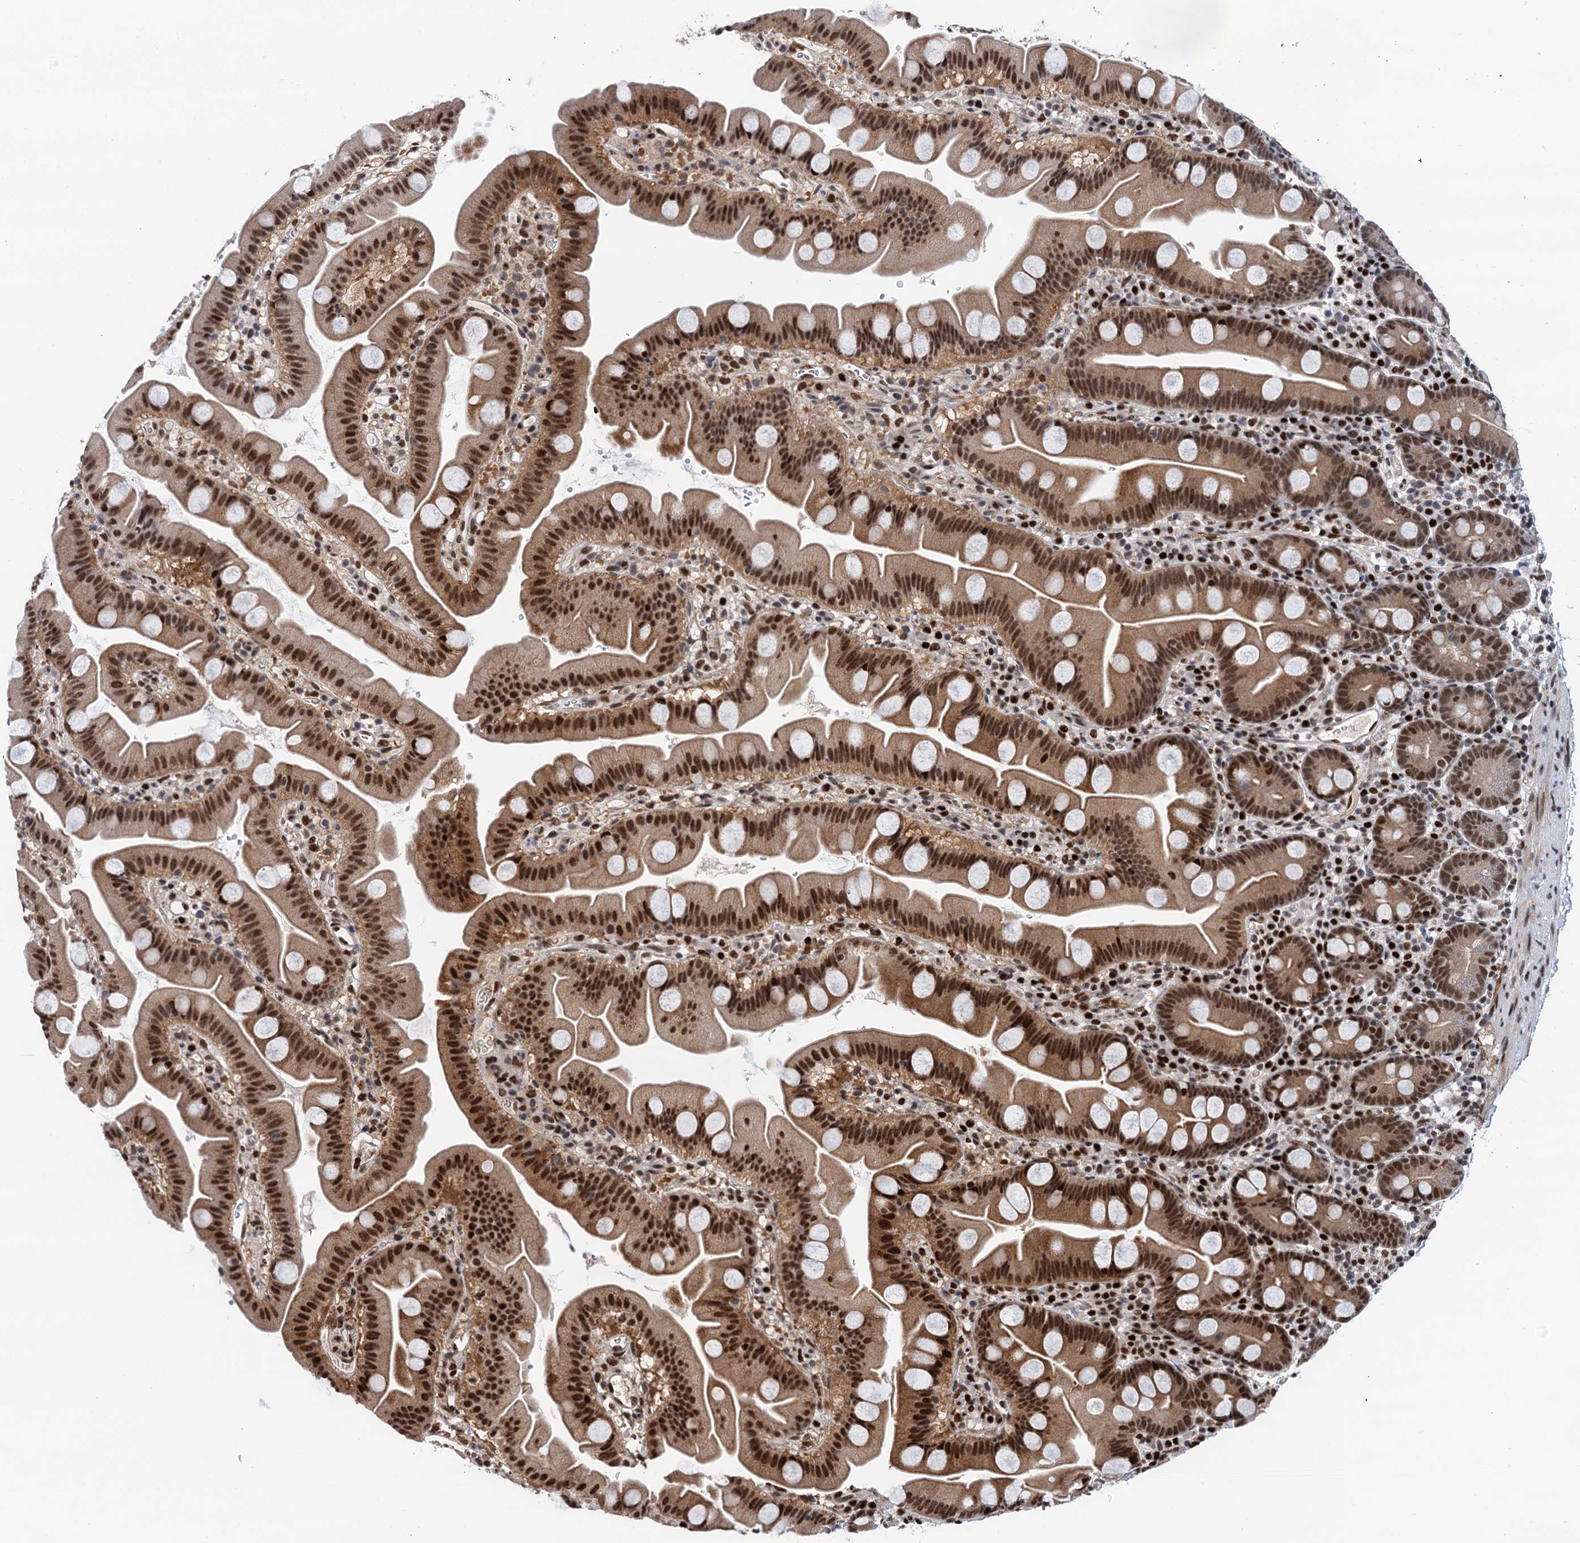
{"staining": {"intensity": "strong", "quantity": ">75%", "location": "cytoplasmic/membranous,nuclear"}, "tissue": "small intestine", "cell_type": "Glandular cells", "image_type": "normal", "snomed": [{"axis": "morphology", "description": "Normal tissue, NOS"}, {"axis": "topography", "description": "Small intestine"}], "caption": "Brown immunohistochemical staining in unremarkable small intestine reveals strong cytoplasmic/membranous,nuclear staining in about >75% of glandular cells.", "gene": "PPP4R1", "patient": {"sex": "female", "age": 68}}